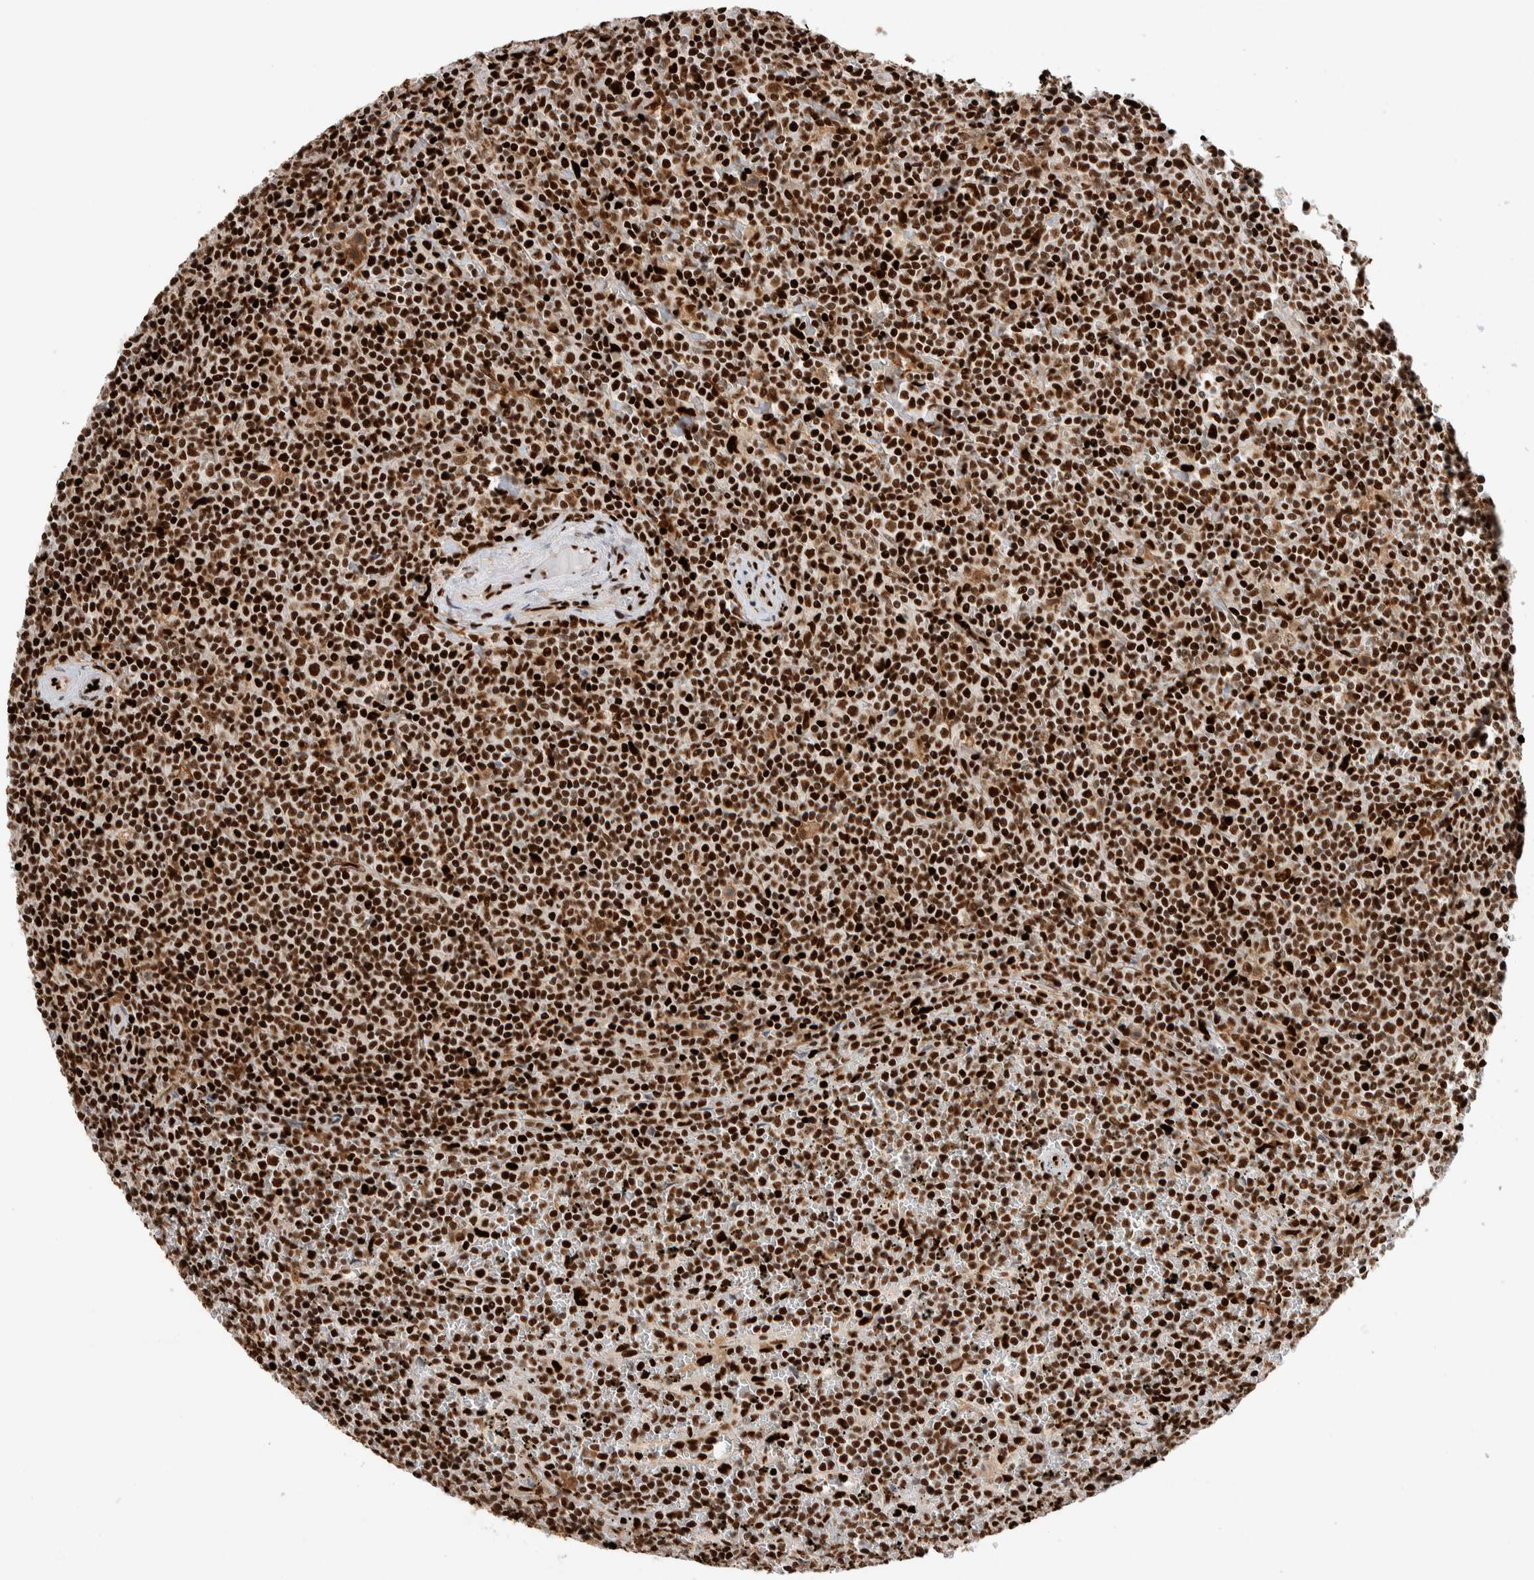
{"staining": {"intensity": "strong", "quantity": ">75%", "location": "cytoplasmic/membranous,nuclear"}, "tissue": "lymphoma", "cell_type": "Tumor cells", "image_type": "cancer", "snomed": [{"axis": "morphology", "description": "Malignant lymphoma, non-Hodgkin's type, Low grade"}, {"axis": "topography", "description": "Spleen"}], "caption": "Lymphoma stained with a protein marker shows strong staining in tumor cells.", "gene": "RNASEK-C17orf49", "patient": {"sex": "female", "age": 19}}